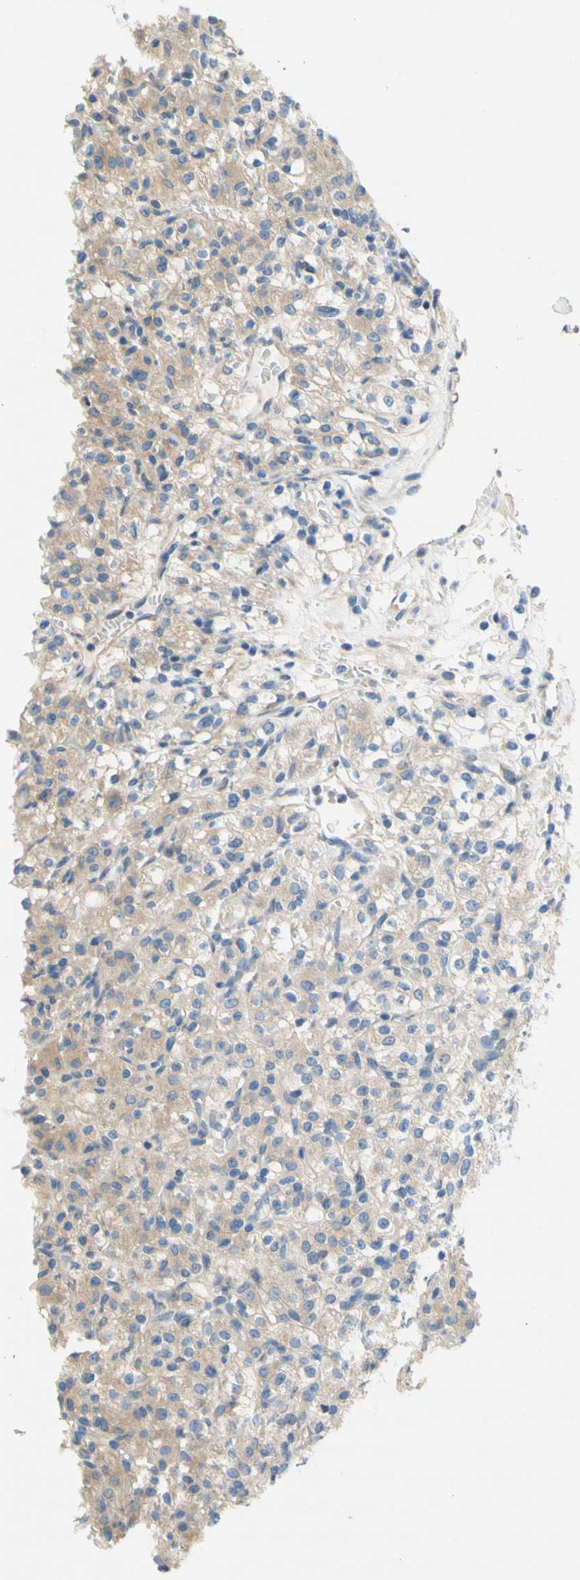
{"staining": {"intensity": "moderate", "quantity": ">75%", "location": "cytoplasmic/membranous"}, "tissue": "renal cancer", "cell_type": "Tumor cells", "image_type": "cancer", "snomed": [{"axis": "morphology", "description": "Normal tissue, NOS"}, {"axis": "morphology", "description": "Adenocarcinoma, NOS"}, {"axis": "topography", "description": "Kidney"}], "caption": "This image displays immunohistochemistry staining of renal cancer, with medium moderate cytoplasmic/membranous staining in approximately >75% of tumor cells.", "gene": "F3", "patient": {"sex": "female", "age": 72}}